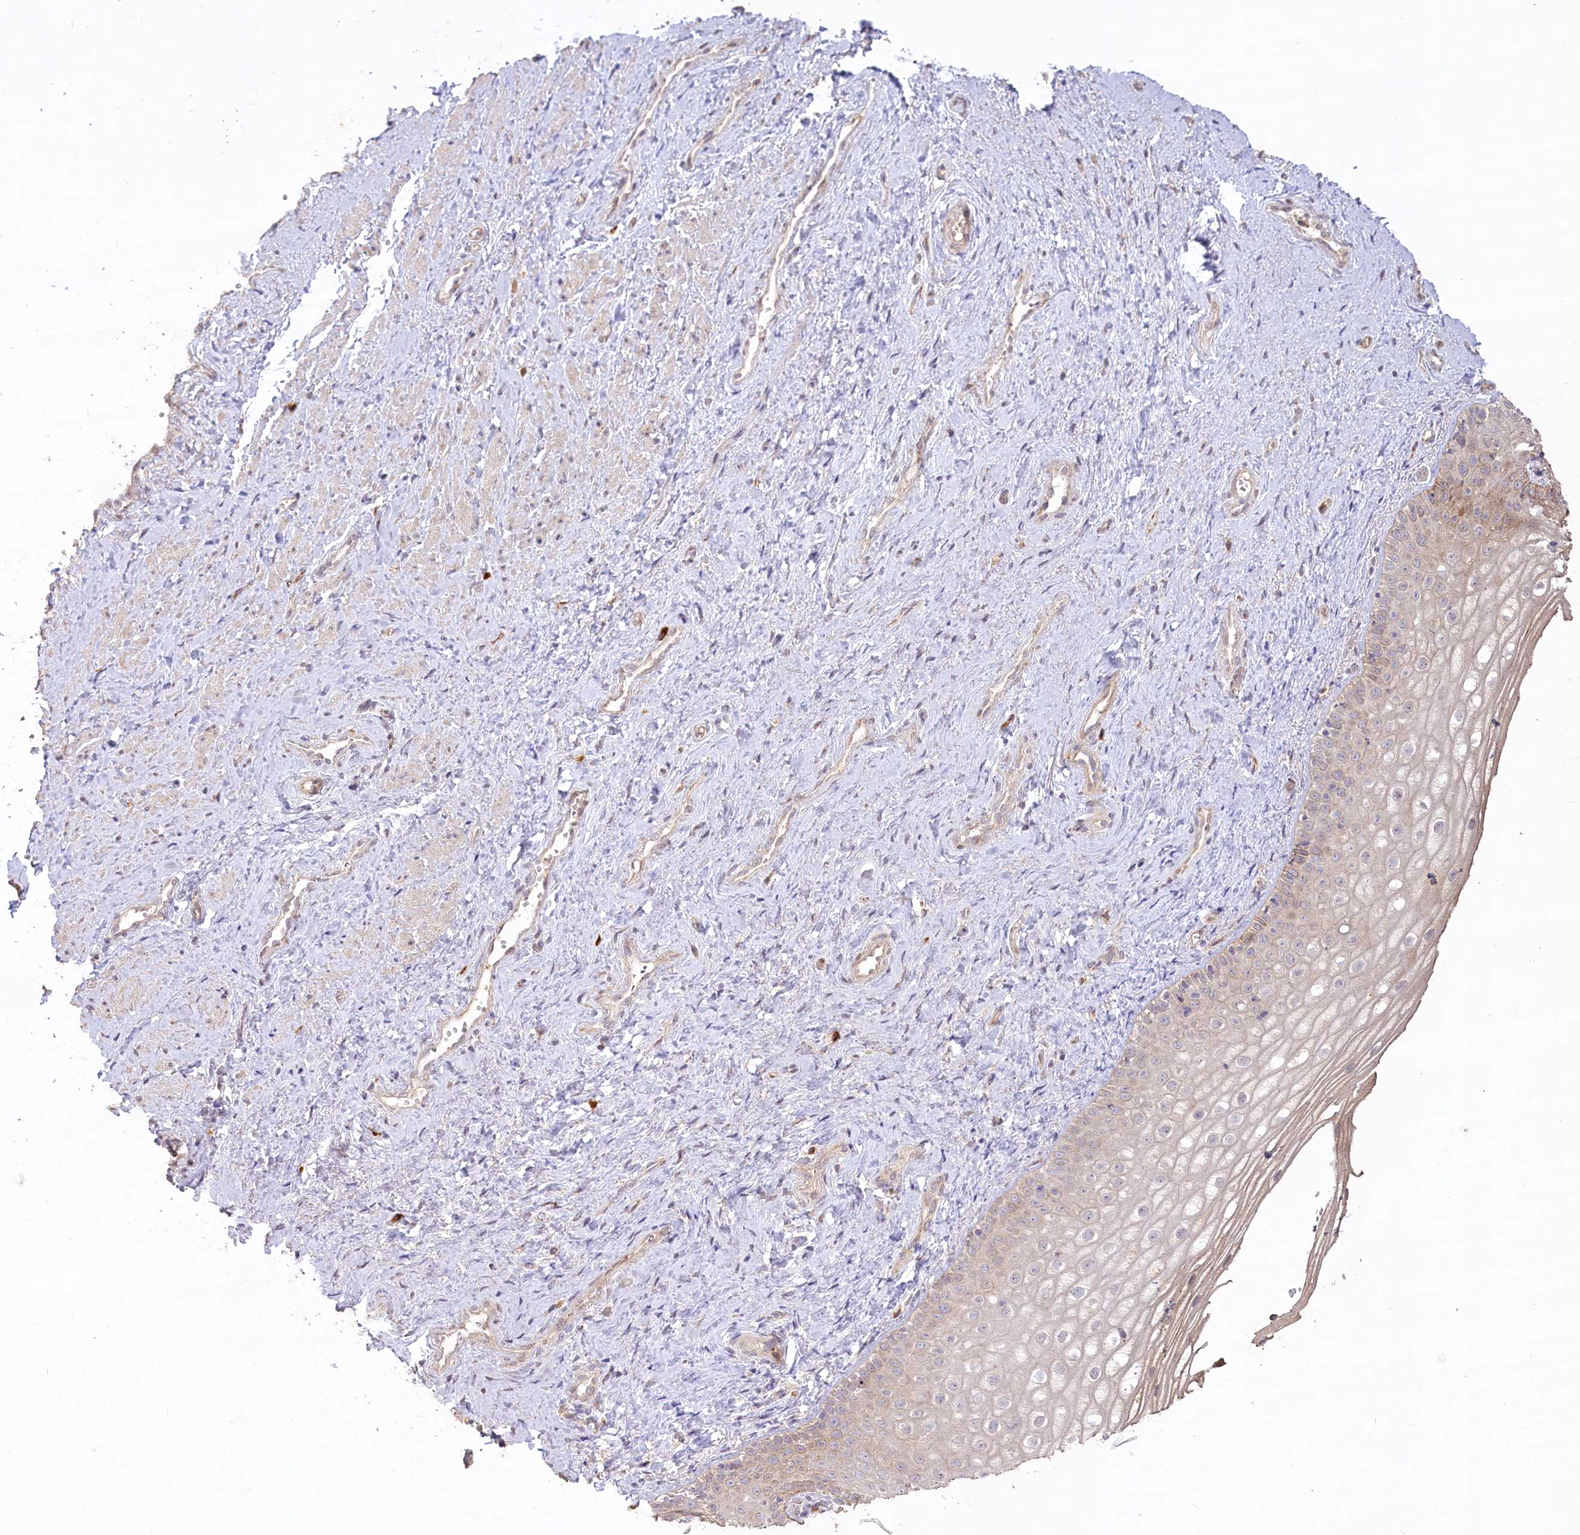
{"staining": {"intensity": "moderate", "quantity": "<25%", "location": "cytoplasmic/membranous"}, "tissue": "vagina", "cell_type": "Squamous epithelial cells", "image_type": "normal", "snomed": [{"axis": "morphology", "description": "Normal tissue, NOS"}, {"axis": "topography", "description": "Vagina"}], "caption": "Moderate cytoplasmic/membranous protein expression is present in approximately <25% of squamous epithelial cells in vagina. (DAB IHC, brown staining for protein, blue staining for nuclei).", "gene": "IRAK1BP1", "patient": {"sex": "female", "age": 46}}